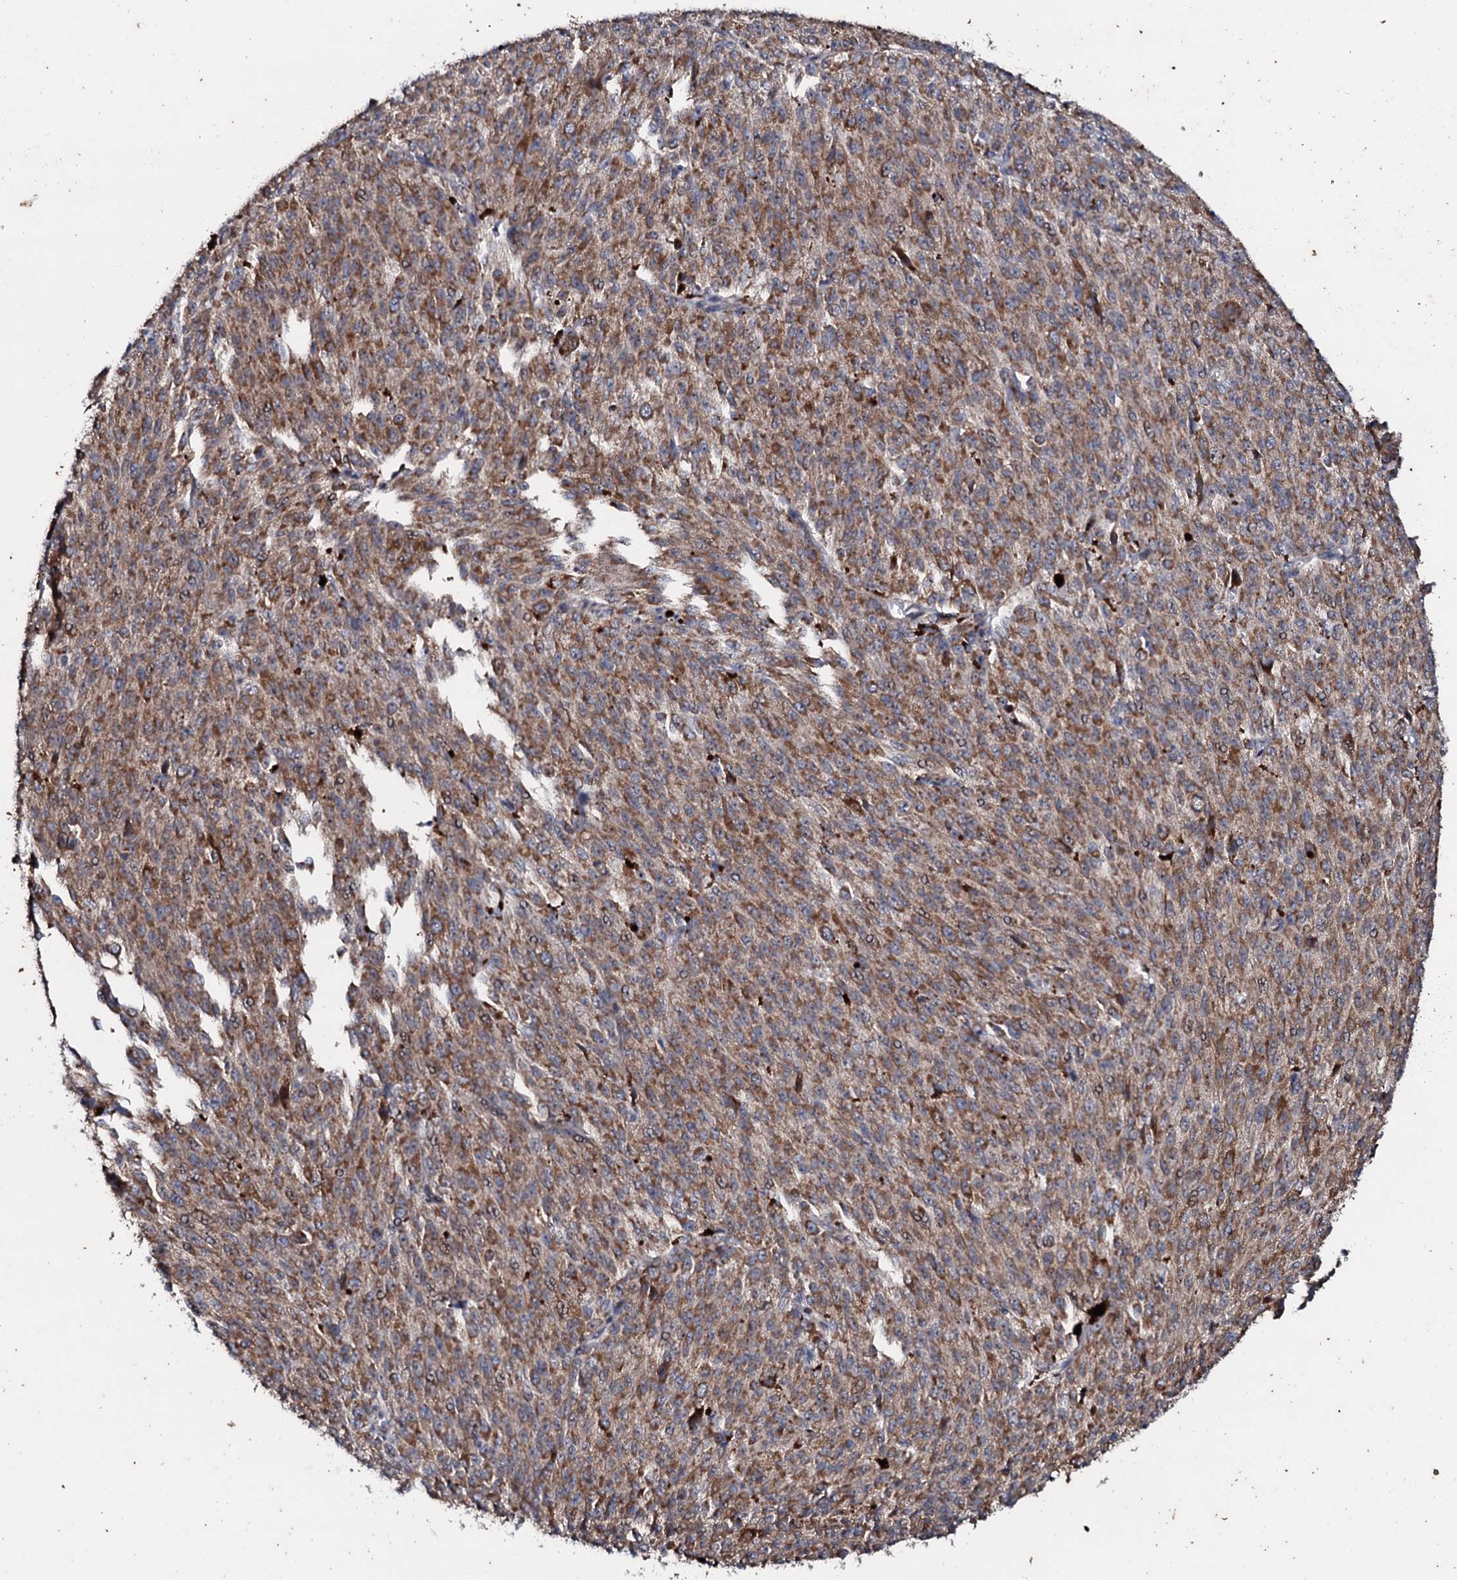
{"staining": {"intensity": "moderate", "quantity": ">75%", "location": "cytoplasmic/membranous"}, "tissue": "melanoma", "cell_type": "Tumor cells", "image_type": "cancer", "snomed": [{"axis": "morphology", "description": "Malignant melanoma, NOS"}, {"axis": "topography", "description": "Skin"}], "caption": "Malignant melanoma stained for a protein (brown) exhibits moderate cytoplasmic/membranous positive staining in approximately >75% of tumor cells.", "gene": "SDHAF2", "patient": {"sex": "female", "age": 52}}